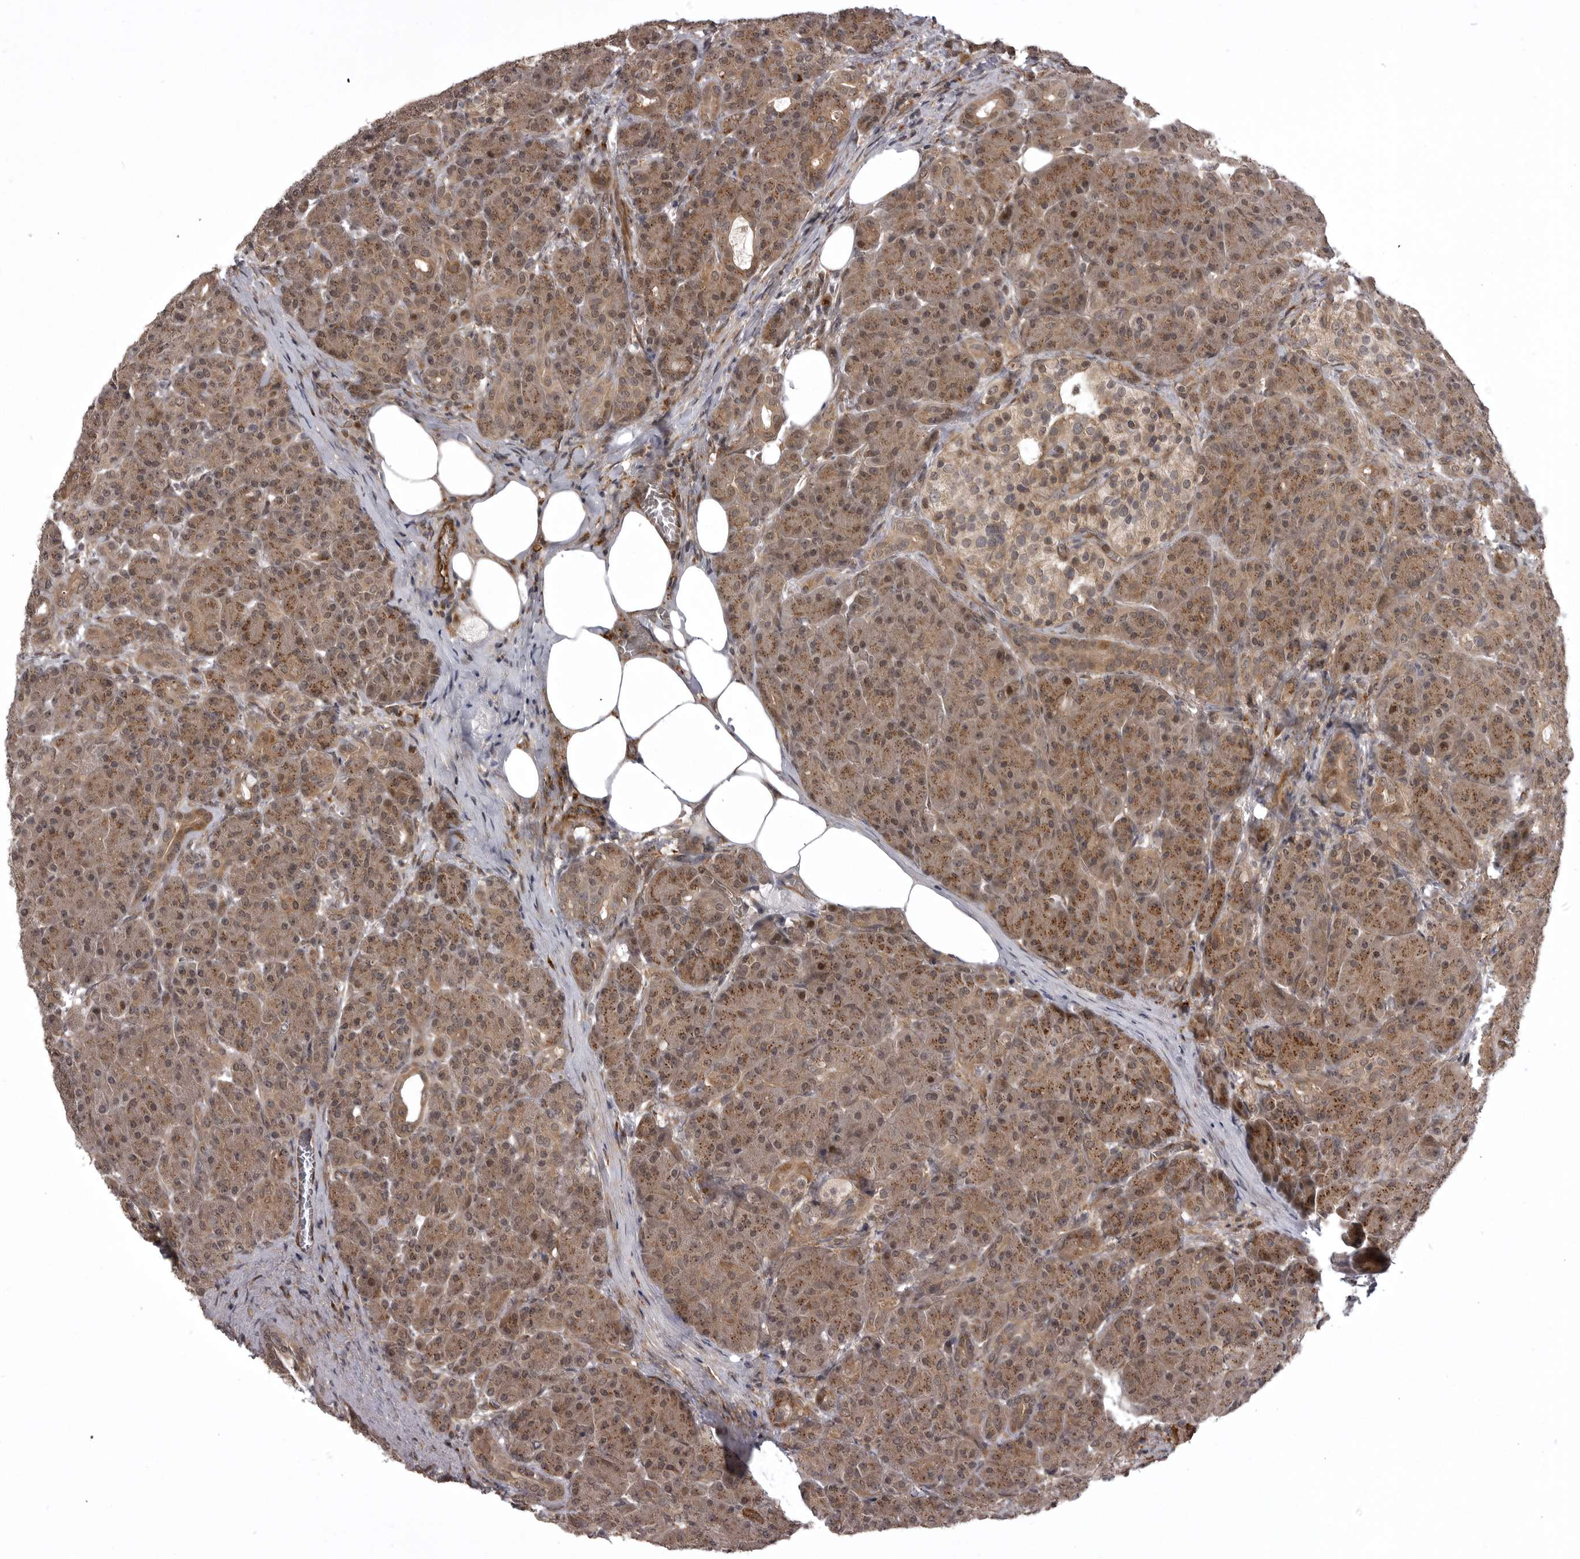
{"staining": {"intensity": "moderate", "quantity": ">75%", "location": "cytoplasmic/membranous,nuclear"}, "tissue": "pancreas", "cell_type": "Exocrine glandular cells", "image_type": "normal", "snomed": [{"axis": "morphology", "description": "Normal tissue, NOS"}, {"axis": "topography", "description": "Pancreas"}], "caption": "A brown stain labels moderate cytoplasmic/membranous,nuclear positivity of a protein in exocrine glandular cells of normal human pancreas. Ihc stains the protein of interest in brown and the nuclei are stained blue.", "gene": "SNX16", "patient": {"sex": "male", "age": 63}}